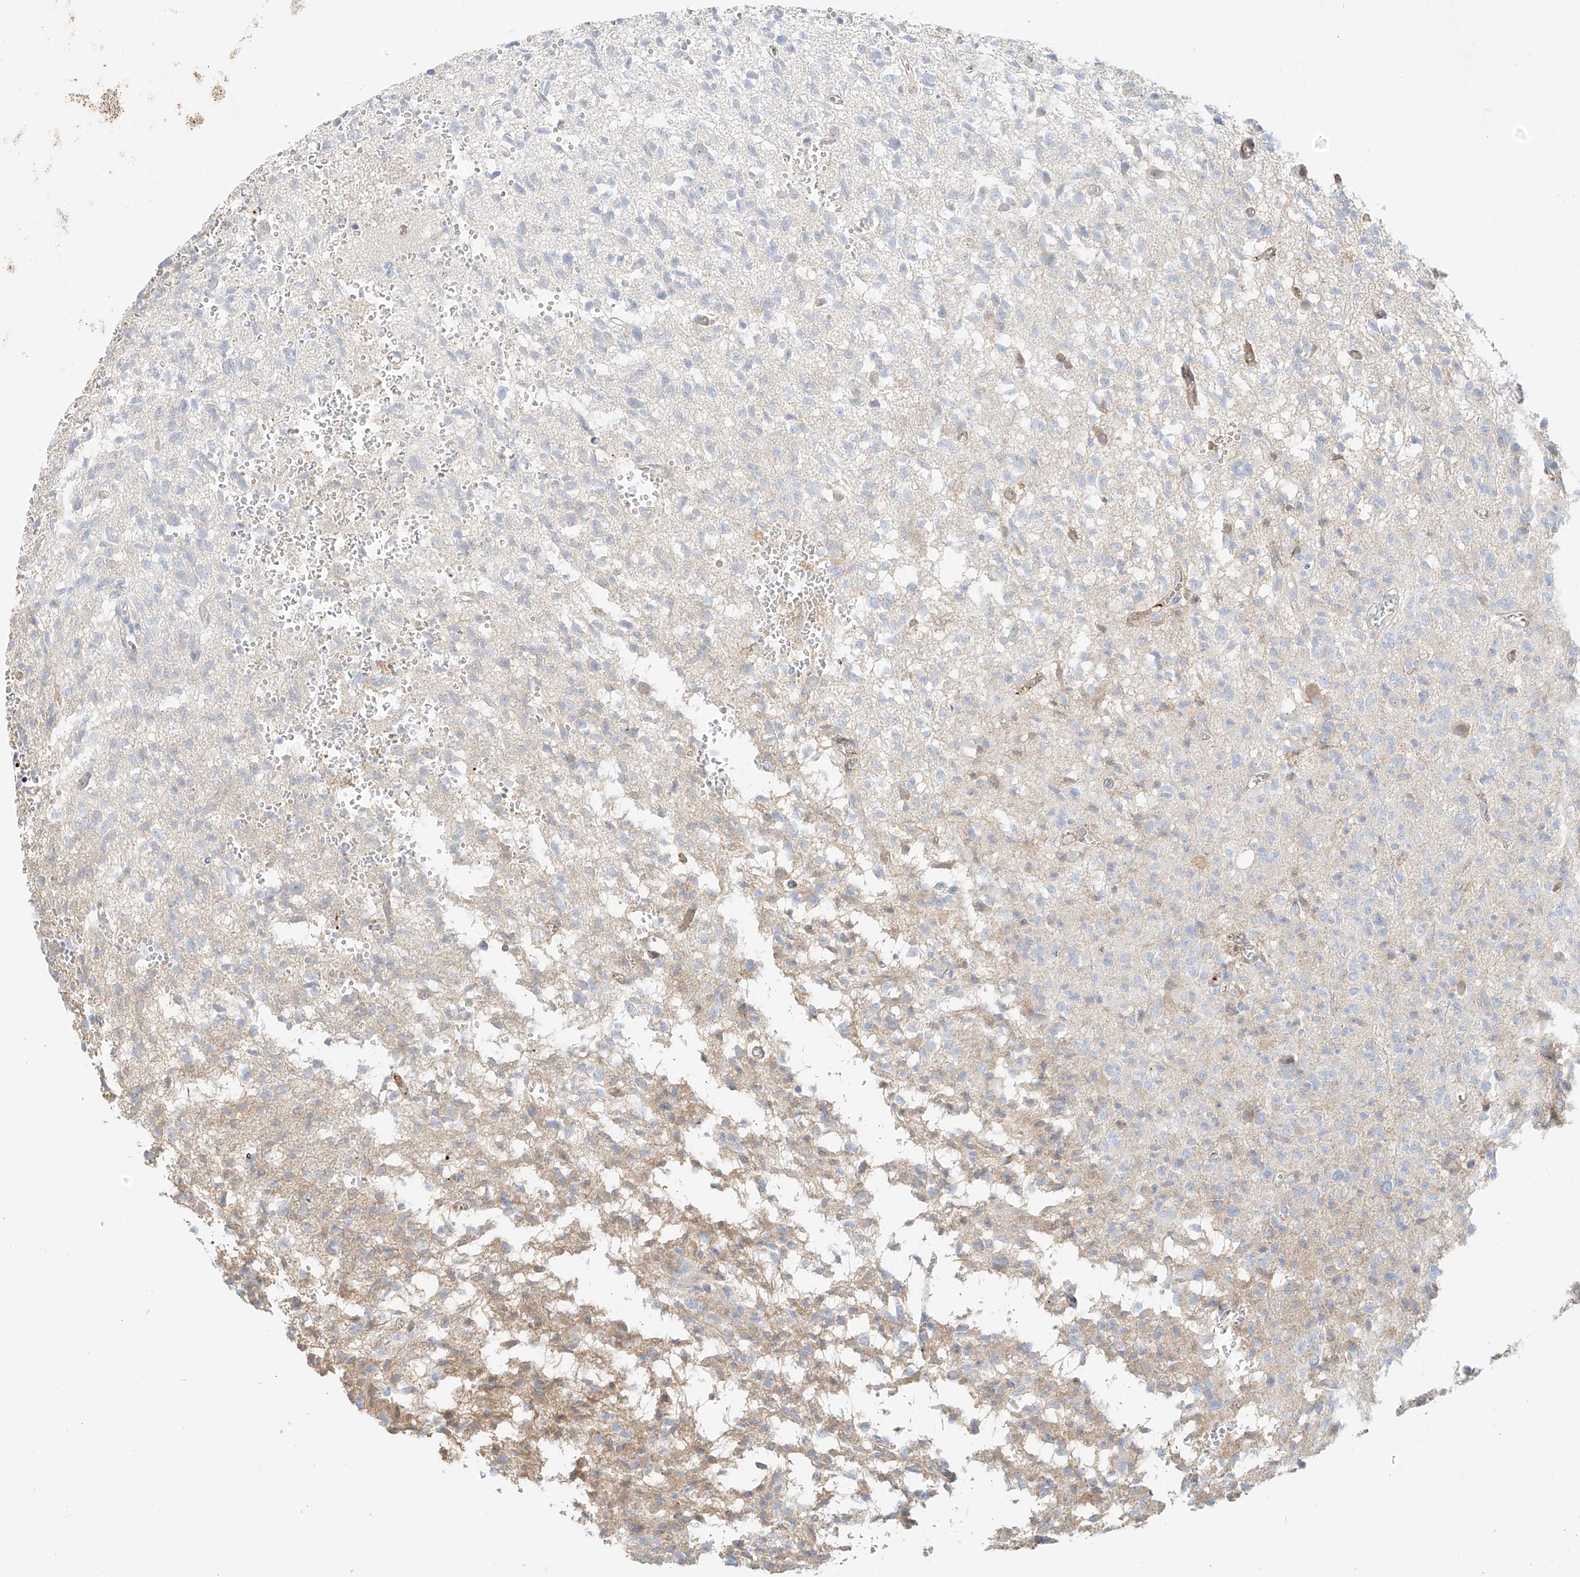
{"staining": {"intensity": "moderate", "quantity": "<25%", "location": "cytoplasmic/membranous"}, "tissue": "glioma", "cell_type": "Tumor cells", "image_type": "cancer", "snomed": [{"axis": "morphology", "description": "Glioma, malignant, High grade"}, {"axis": "topography", "description": "Brain"}], "caption": "Immunohistochemical staining of human glioma demonstrates low levels of moderate cytoplasmic/membranous positivity in approximately <25% of tumor cells.", "gene": "OCSTAMP", "patient": {"sex": "female", "age": 57}}